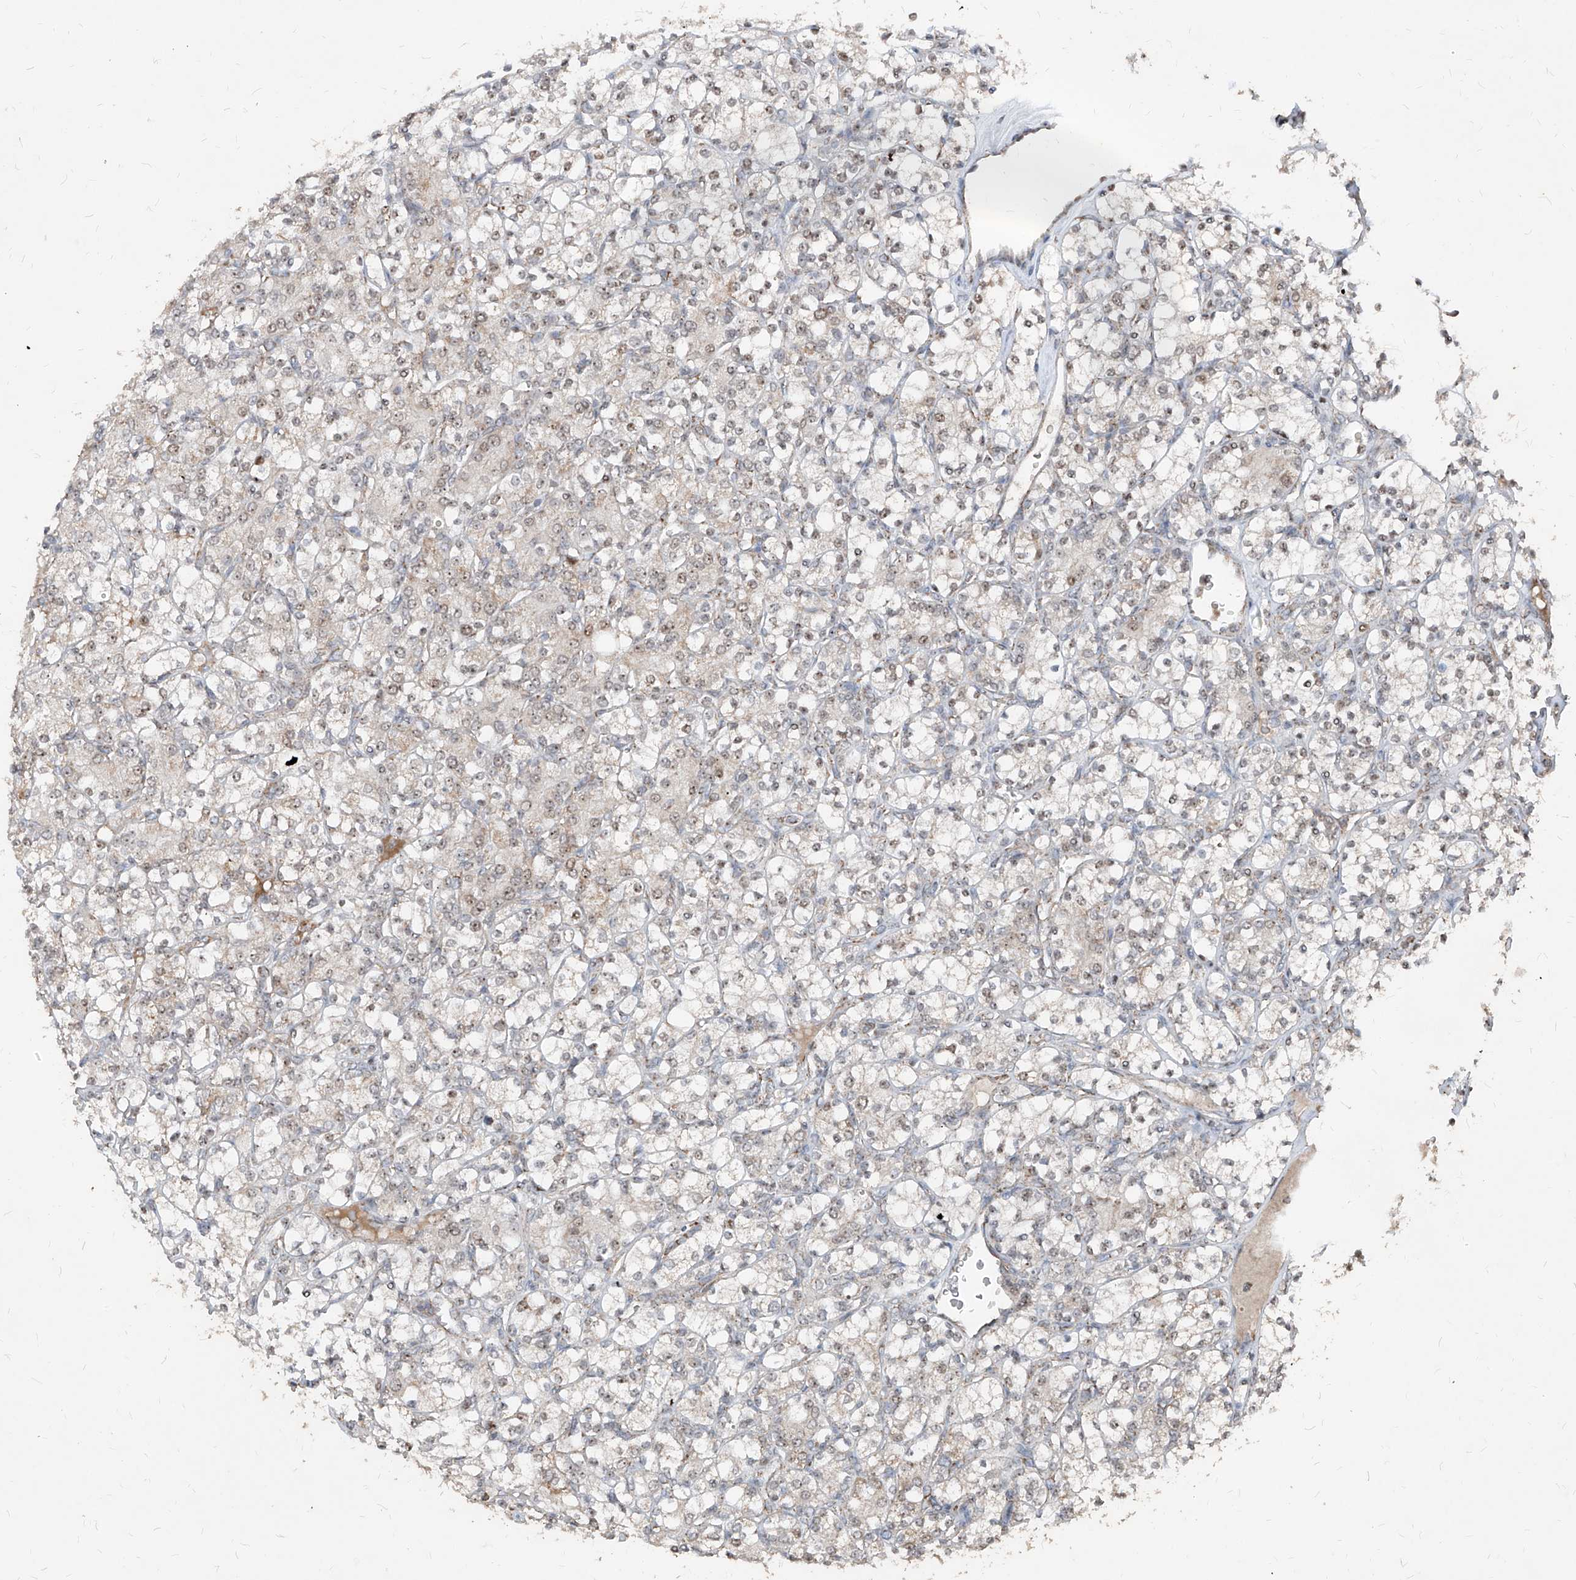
{"staining": {"intensity": "weak", "quantity": "25%-75%", "location": "cytoplasmic/membranous,nuclear"}, "tissue": "renal cancer", "cell_type": "Tumor cells", "image_type": "cancer", "snomed": [{"axis": "morphology", "description": "Adenocarcinoma, NOS"}, {"axis": "topography", "description": "Kidney"}], "caption": "Protein staining displays weak cytoplasmic/membranous and nuclear staining in approximately 25%-75% of tumor cells in renal cancer (adenocarcinoma). The staining was performed using DAB (3,3'-diaminobenzidine), with brown indicating positive protein expression. Nuclei are stained blue with hematoxylin.", "gene": "NDUFB3", "patient": {"sex": "male", "age": 77}}